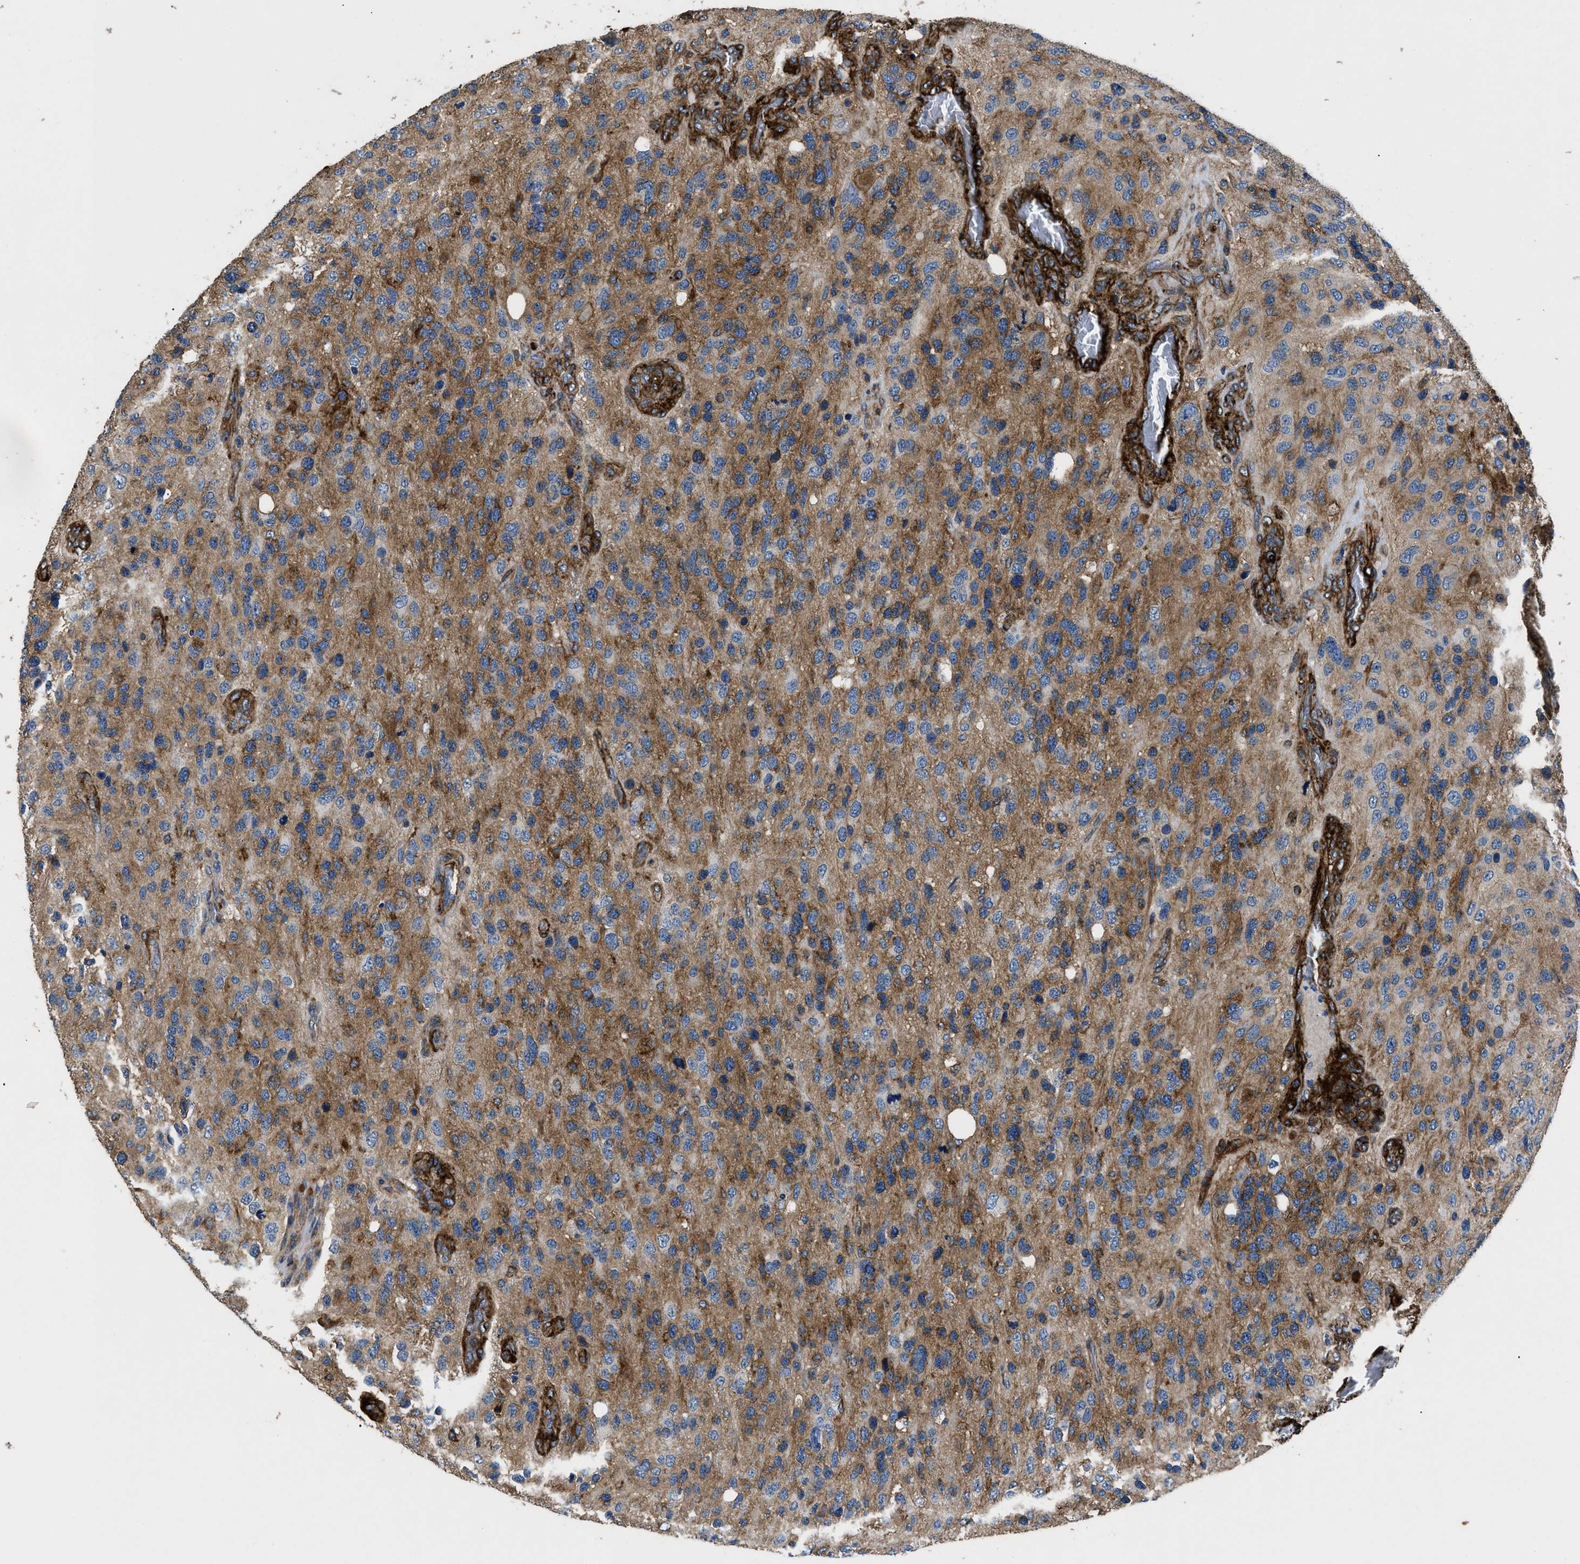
{"staining": {"intensity": "moderate", "quantity": ">75%", "location": "cytoplasmic/membranous"}, "tissue": "glioma", "cell_type": "Tumor cells", "image_type": "cancer", "snomed": [{"axis": "morphology", "description": "Glioma, malignant, High grade"}, {"axis": "topography", "description": "Brain"}], "caption": "Protein staining demonstrates moderate cytoplasmic/membranous expression in about >75% of tumor cells in malignant glioma (high-grade).", "gene": "CD276", "patient": {"sex": "female", "age": 58}}